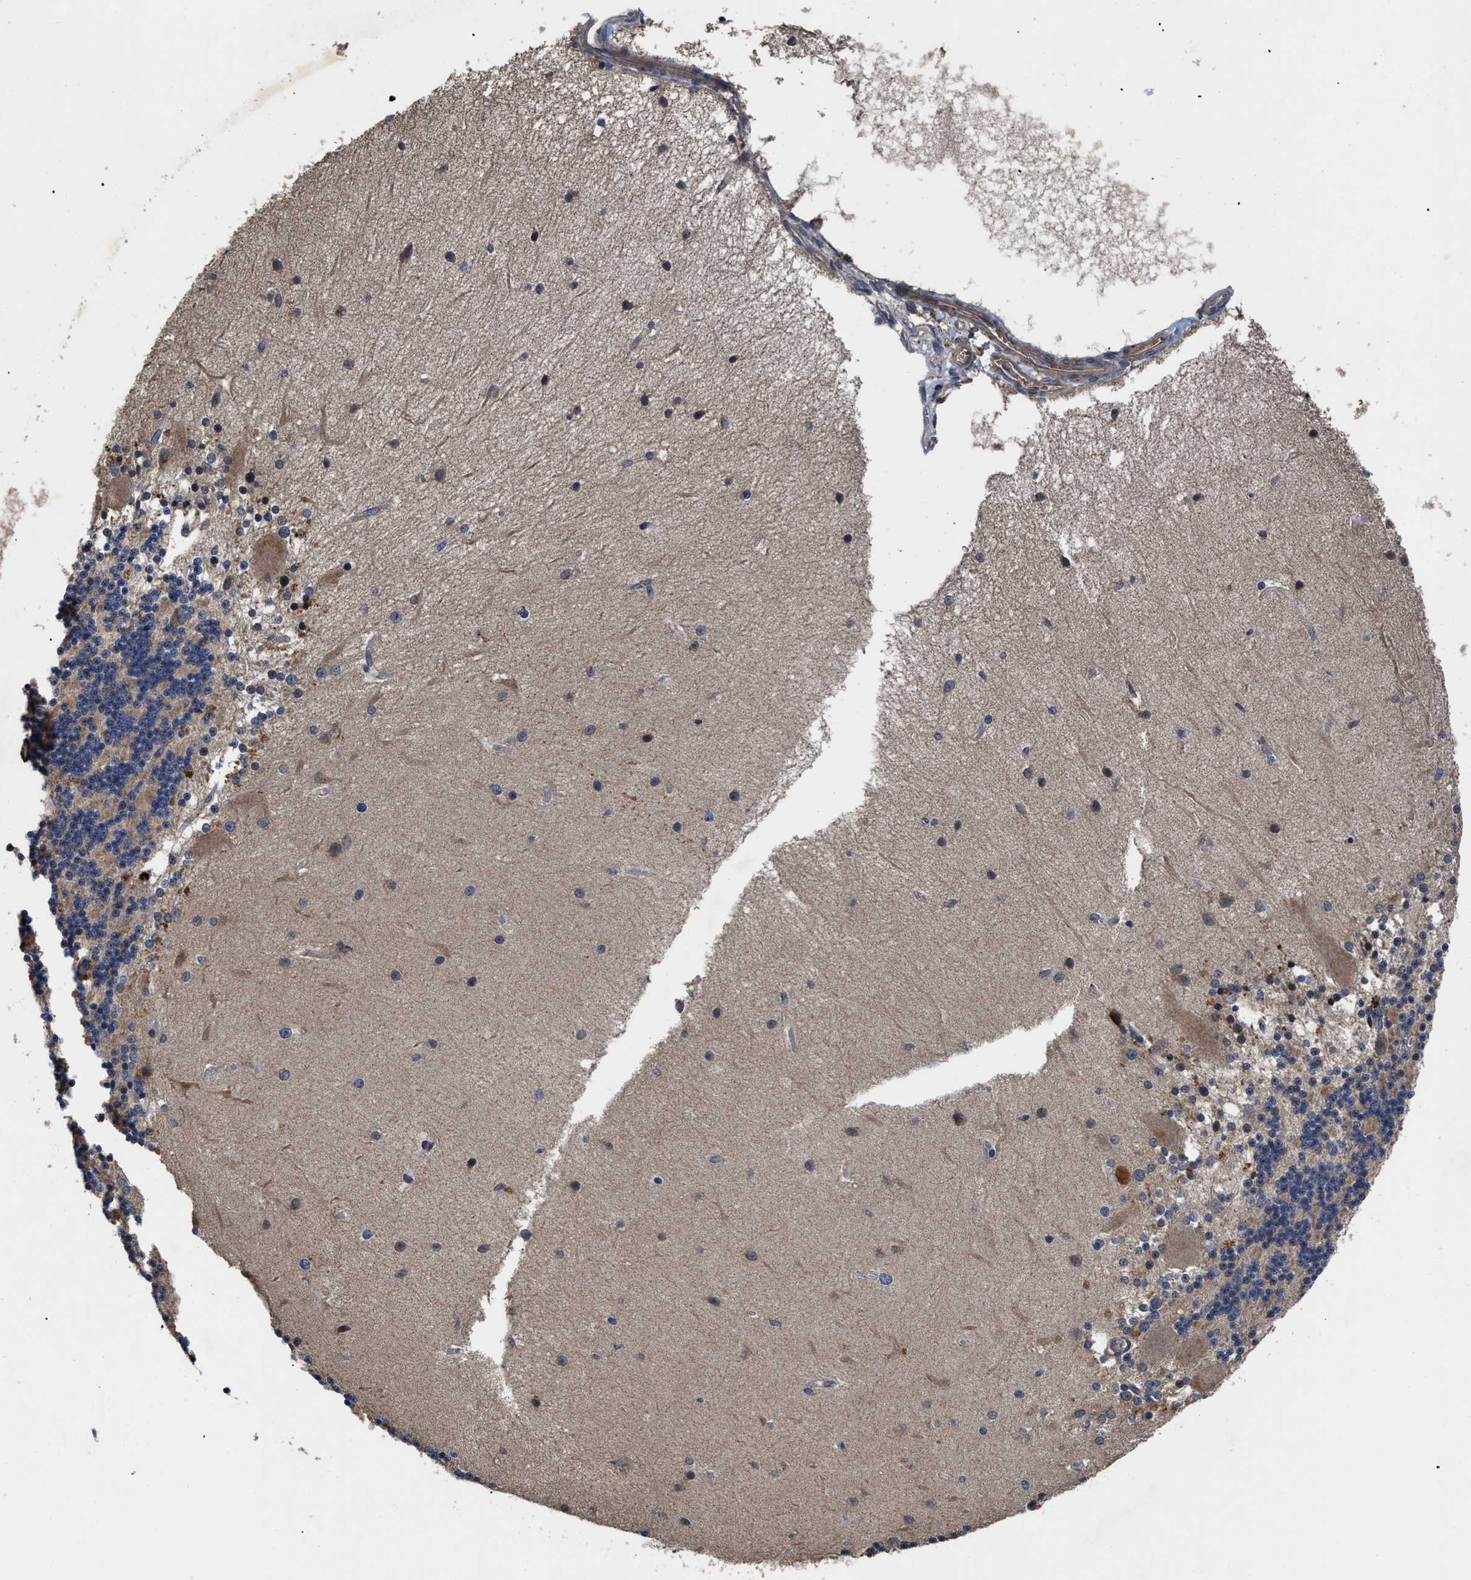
{"staining": {"intensity": "weak", "quantity": "25%-75%", "location": "cytoplasmic/membranous"}, "tissue": "cerebellum", "cell_type": "Cells in granular layer", "image_type": "normal", "snomed": [{"axis": "morphology", "description": "Normal tissue, NOS"}, {"axis": "topography", "description": "Cerebellum"}], "caption": "This histopathology image reveals IHC staining of benign cerebellum, with low weak cytoplasmic/membranous expression in approximately 25%-75% of cells in granular layer.", "gene": "LRRC3", "patient": {"sex": "female", "age": 54}}